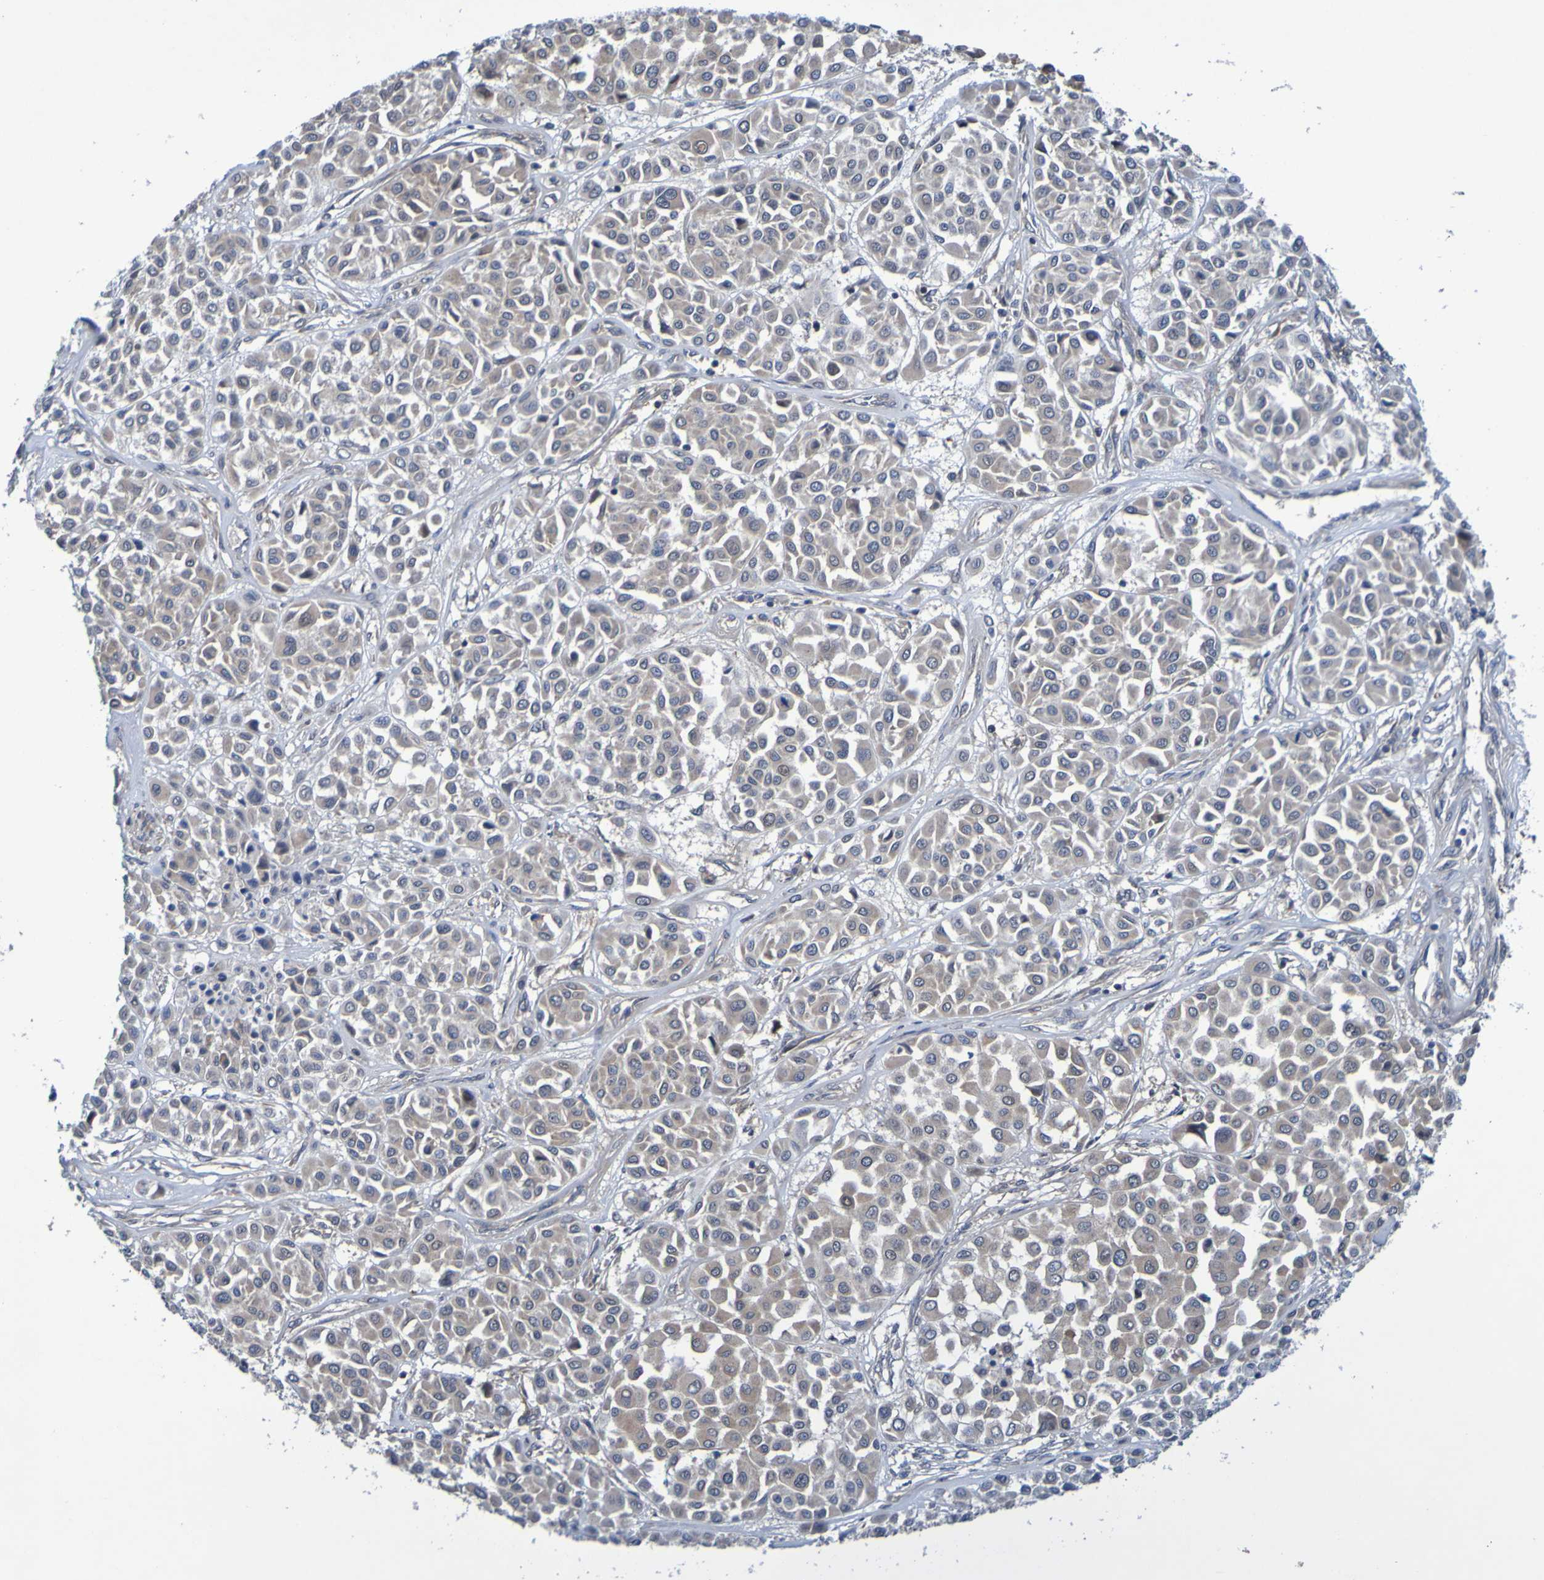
{"staining": {"intensity": "weak", "quantity": ">75%", "location": "cytoplasmic/membranous"}, "tissue": "melanoma", "cell_type": "Tumor cells", "image_type": "cancer", "snomed": [{"axis": "morphology", "description": "Malignant melanoma, Metastatic site"}, {"axis": "topography", "description": "Soft tissue"}], "caption": "This micrograph shows immunohistochemistry (IHC) staining of malignant melanoma (metastatic site), with low weak cytoplasmic/membranous expression in approximately >75% of tumor cells.", "gene": "SDK1", "patient": {"sex": "male", "age": 41}}